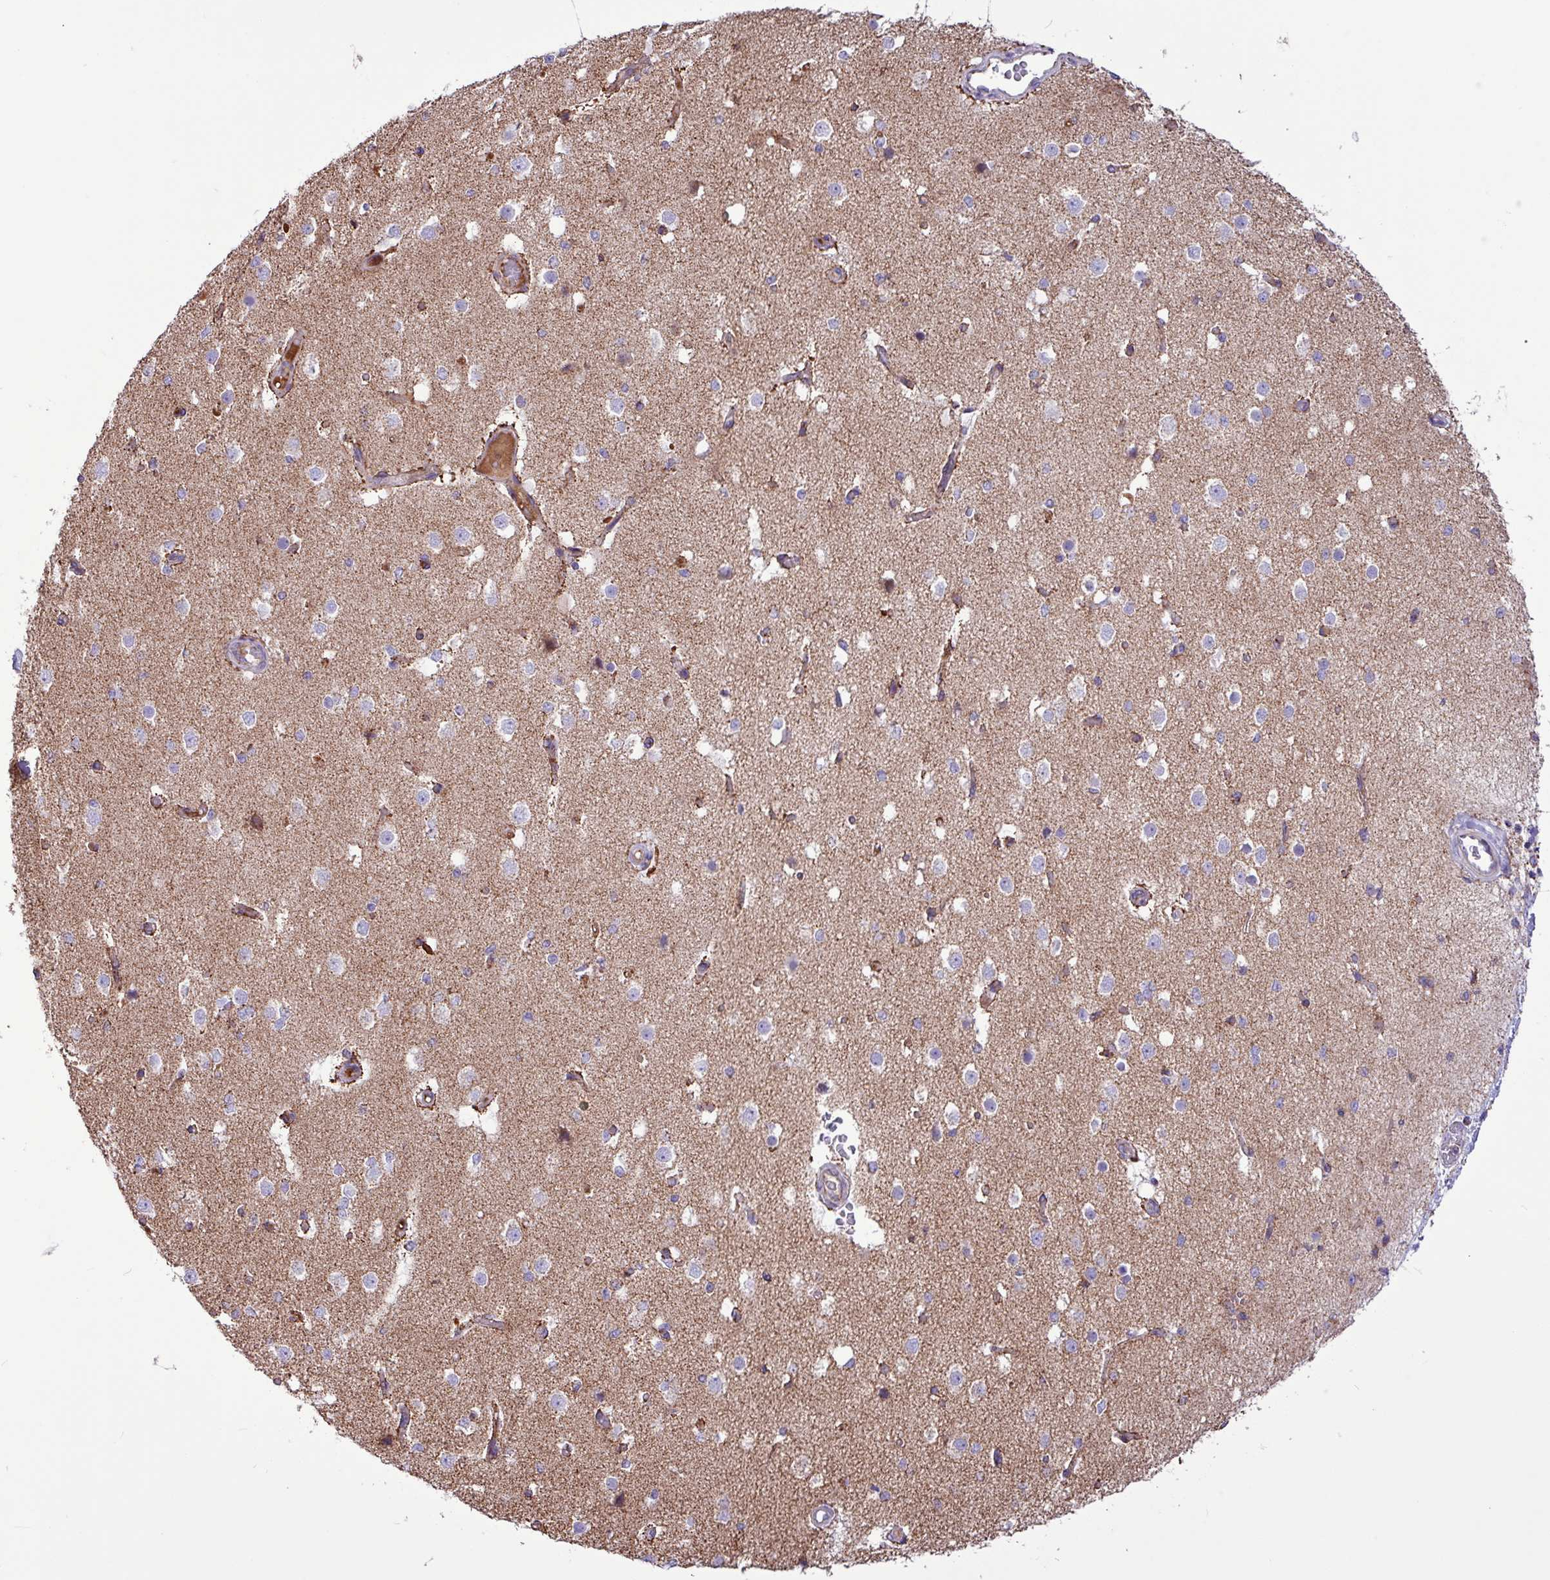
{"staining": {"intensity": "moderate", "quantity": "25%-75%", "location": "cytoplasmic/membranous"}, "tissue": "cerebral cortex", "cell_type": "Endothelial cells", "image_type": "normal", "snomed": [{"axis": "morphology", "description": "Normal tissue, NOS"}, {"axis": "morphology", "description": "Inflammation, NOS"}, {"axis": "topography", "description": "Cerebral cortex"}], "caption": "High-power microscopy captured an immunohistochemistry micrograph of unremarkable cerebral cortex, revealing moderate cytoplasmic/membranous positivity in about 25%-75% of endothelial cells. (DAB IHC with brightfield microscopy, high magnification).", "gene": "RTL3", "patient": {"sex": "male", "age": 6}}